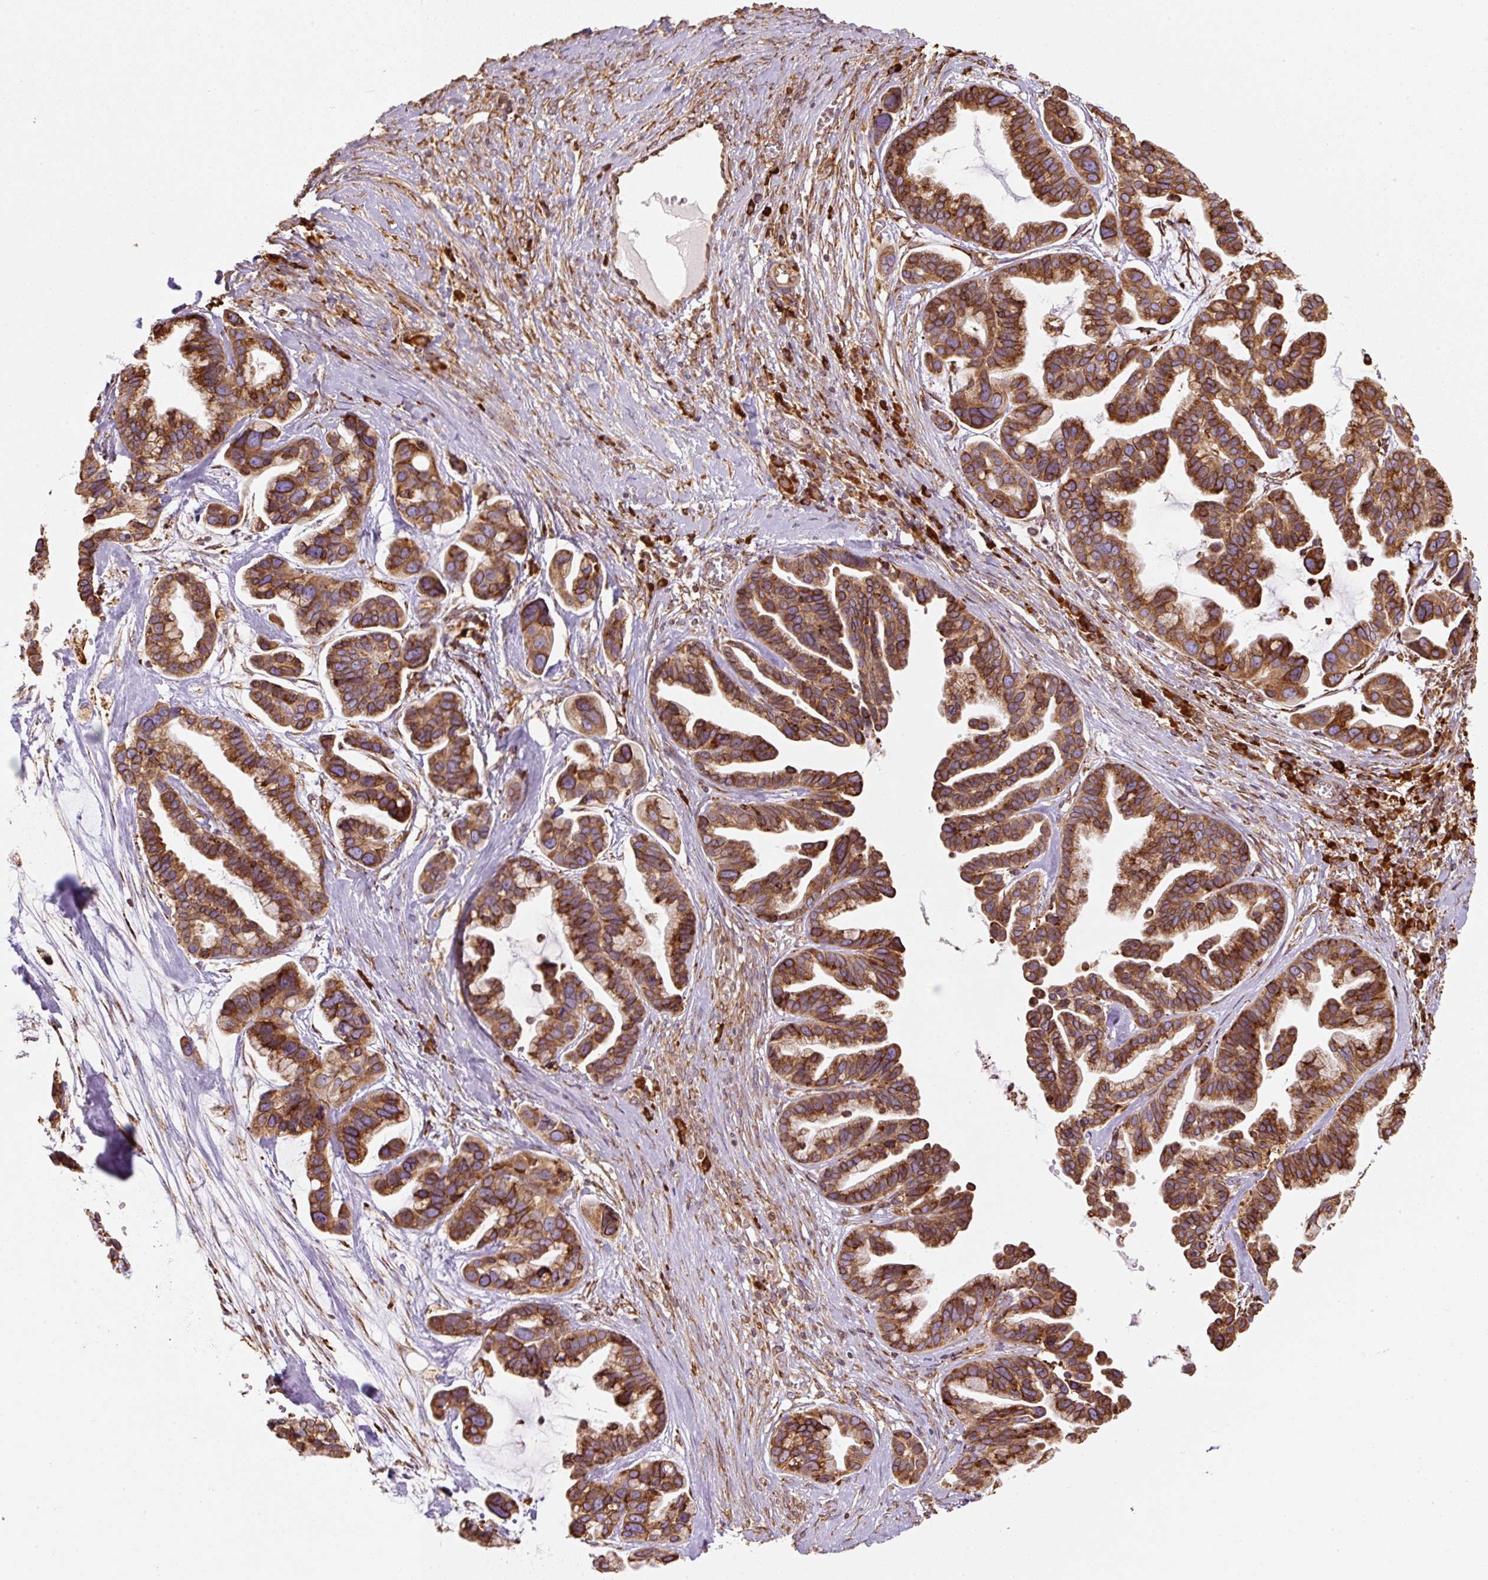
{"staining": {"intensity": "strong", "quantity": ">75%", "location": "cytoplasmic/membranous"}, "tissue": "ovarian cancer", "cell_type": "Tumor cells", "image_type": "cancer", "snomed": [{"axis": "morphology", "description": "Cystadenocarcinoma, serous, NOS"}, {"axis": "topography", "description": "Ovary"}], "caption": "DAB (3,3'-diaminobenzidine) immunohistochemical staining of ovarian cancer (serous cystadenocarcinoma) displays strong cytoplasmic/membranous protein expression in approximately >75% of tumor cells.", "gene": "PRKCSH", "patient": {"sex": "female", "age": 56}}